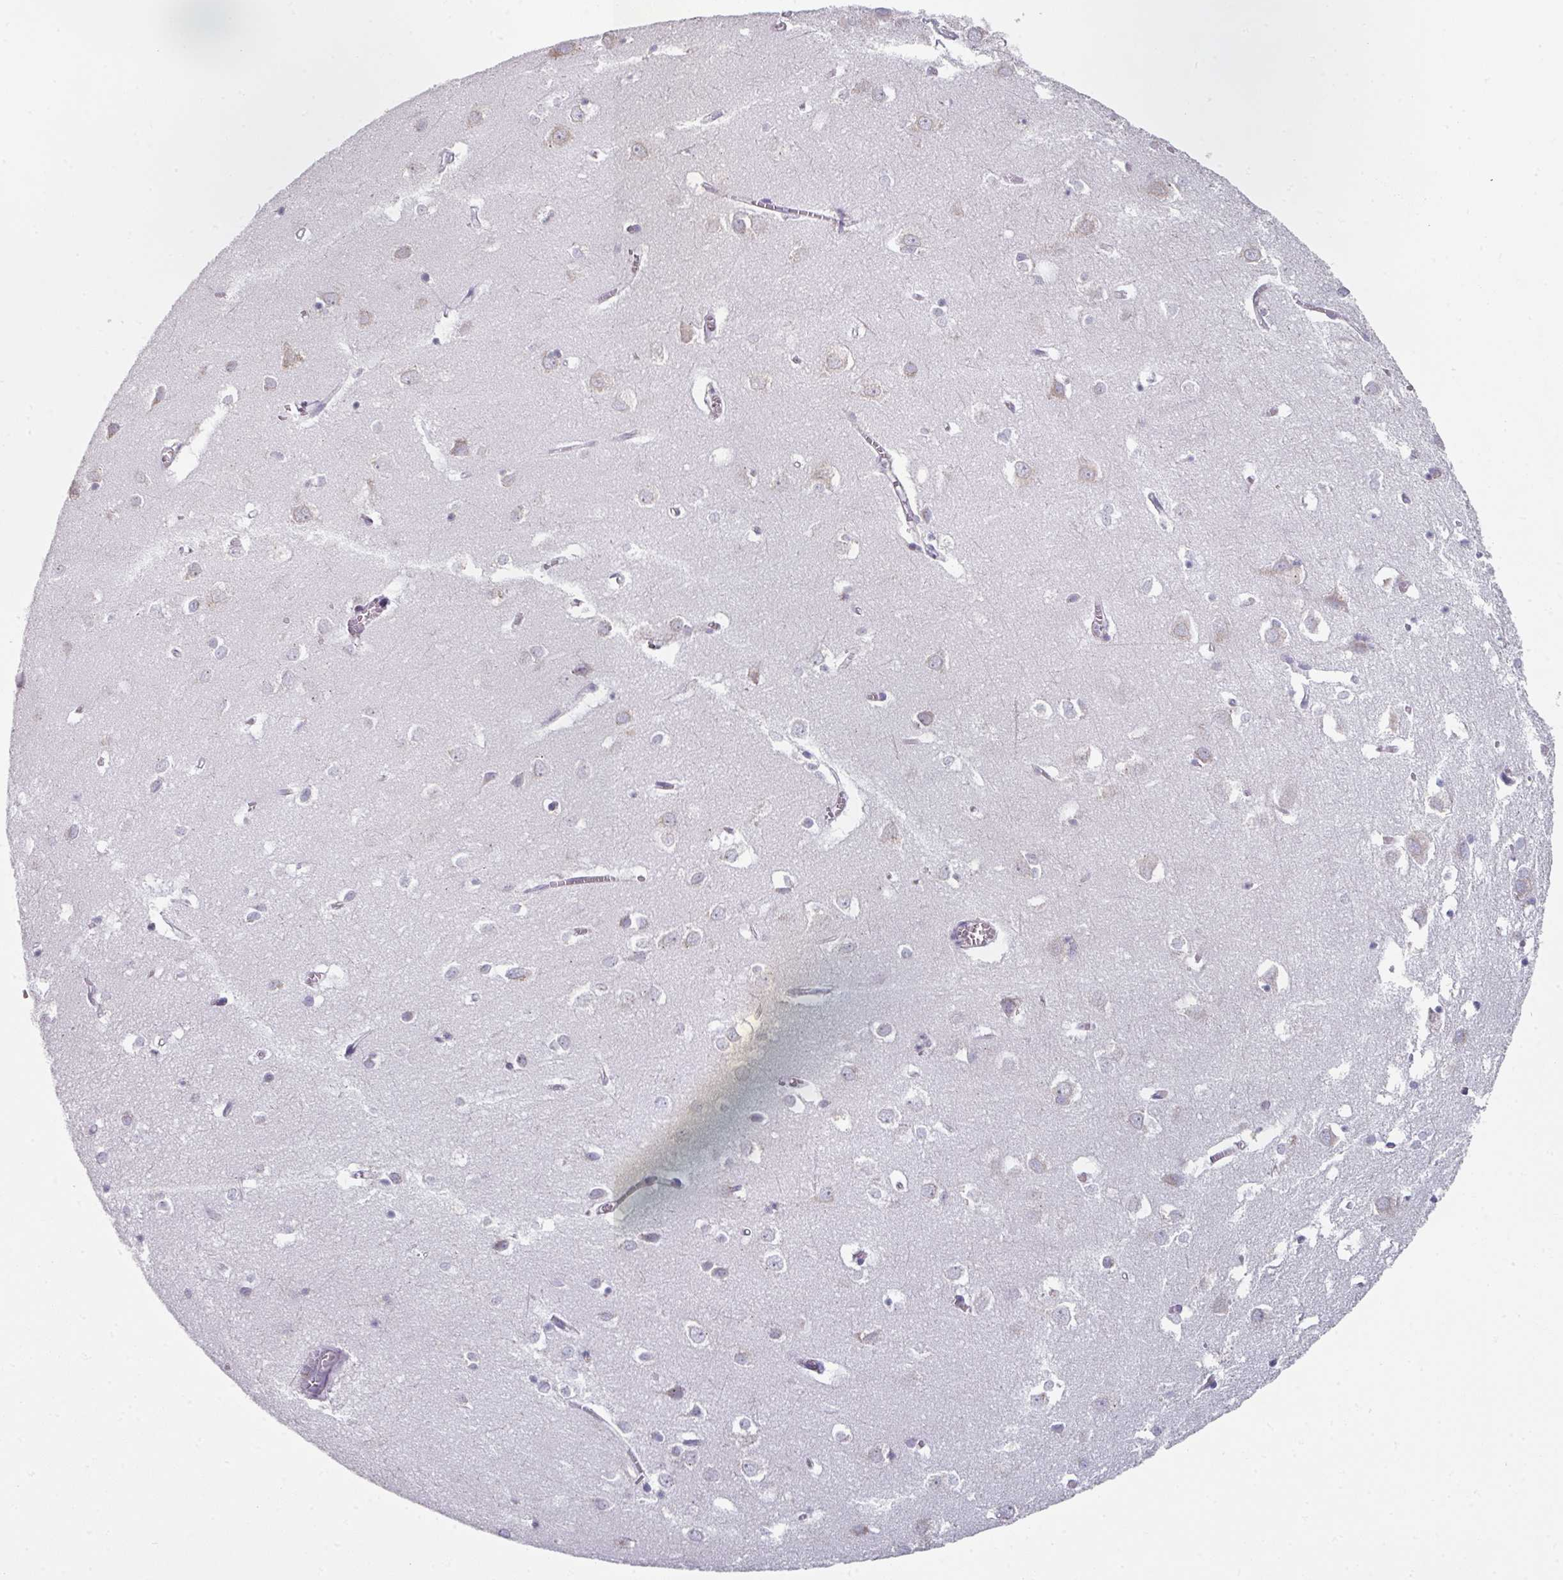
{"staining": {"intensity": "negative", "quantity": "none", "location": "none"}, "tissue": "cerebral cortex", "cell_type": "Endothelial cells", "image_type": "normal", "snomed": [{"axis": "morphology", "description": "Normal tissue, NOS"}, {"axis": "topography", "description": "Cerebral cortex"}], "caption": "Immunohistochemistry (IHC) of unremarkable human cerebral cortex displays no positivity in endothelial cells.", "gene": "CCDC85B", "patient": {"sex": "male", "age": 70}}